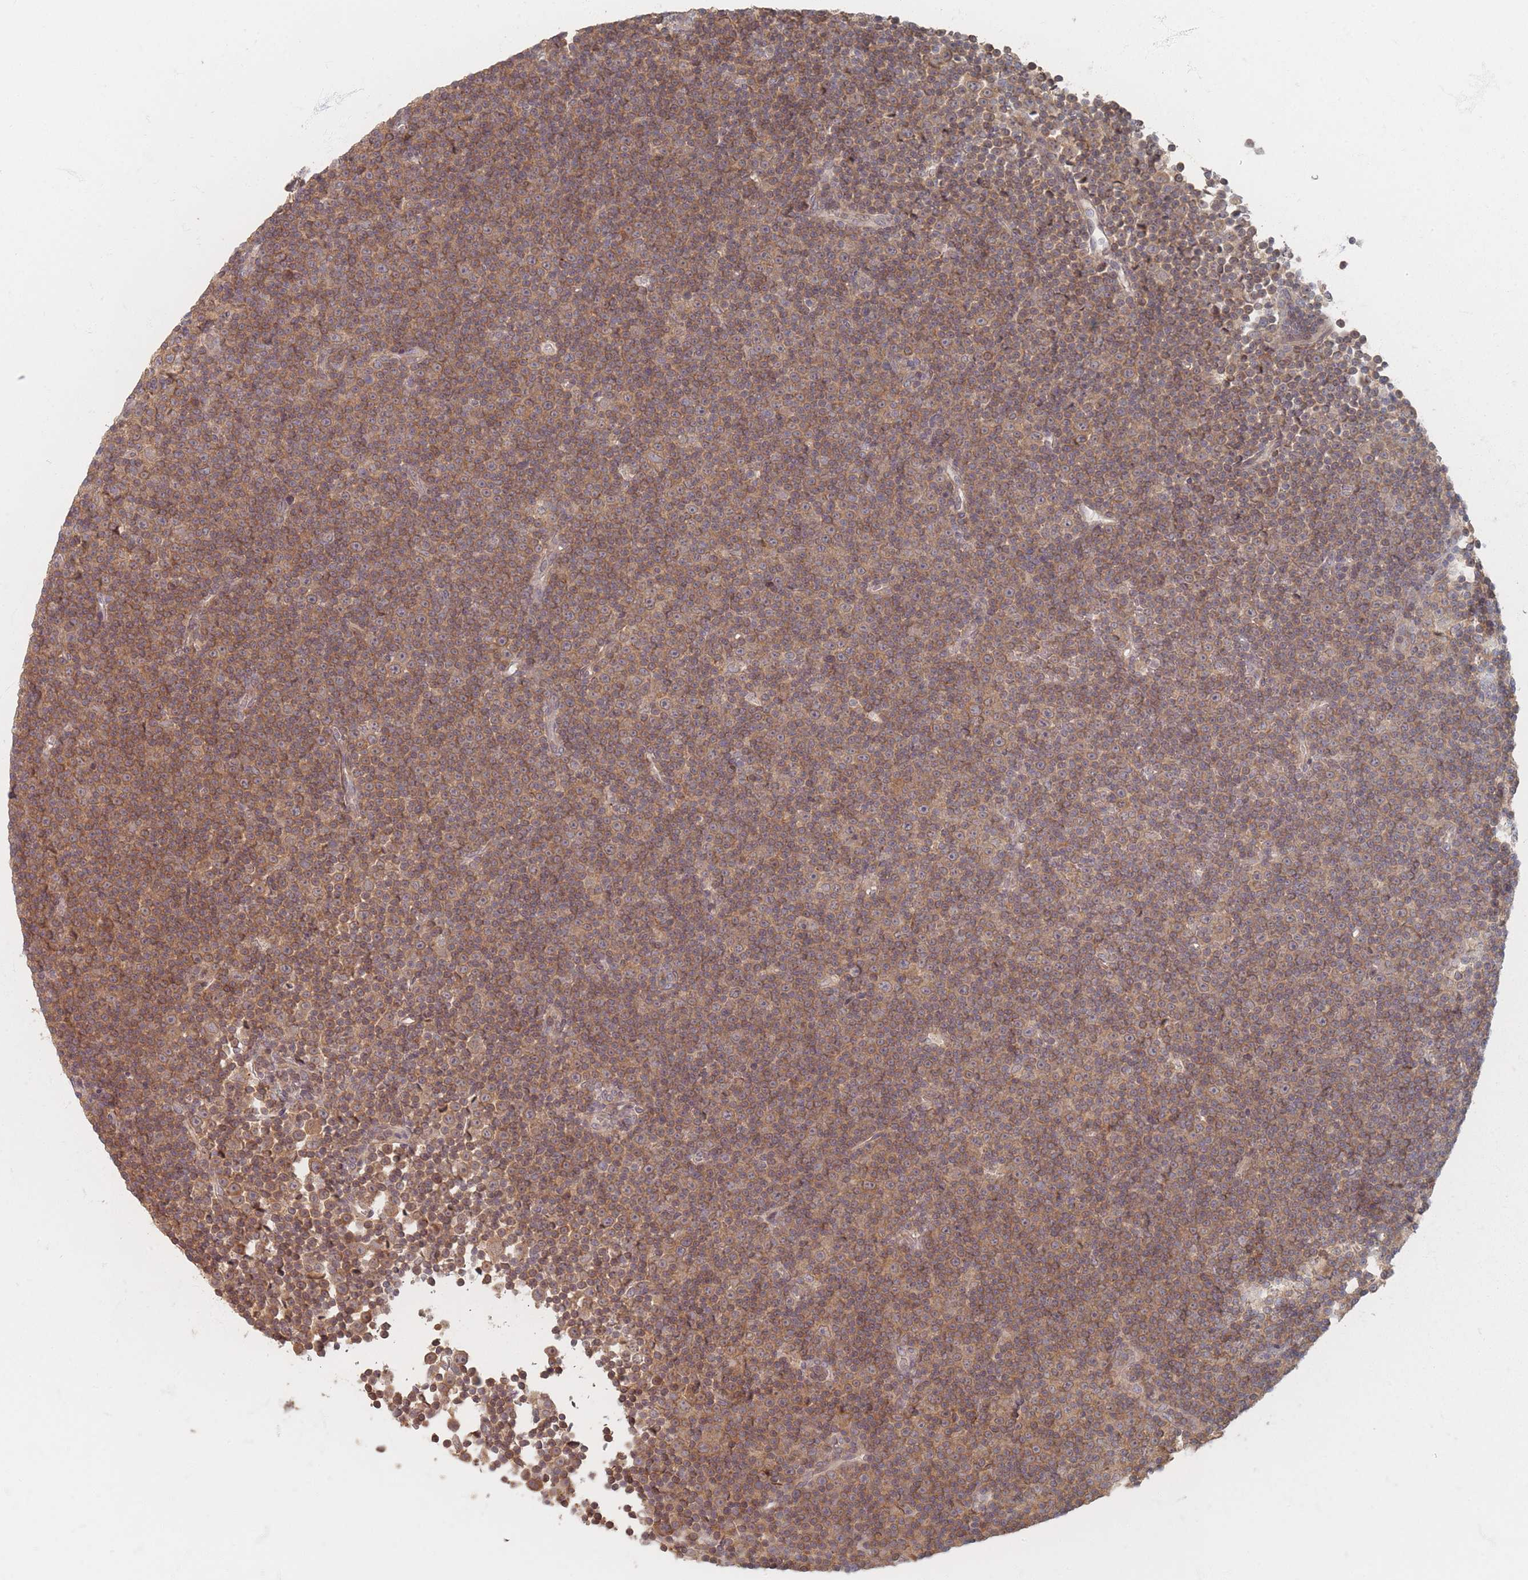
{"staining": {"intensity": "moderate", "quantity": ">75%", "location": "cytoplasmic/membranous"}, "tissue": "lymphoma", "cell_type": "Tumor cells", "image_type": "cancer", "snomed": [{"axis": "morphology", "description": "Malignant lymphoma, non-Hodgkin's type, Low grade"}, {"axis": "topography", "description": "Lymph node"}], "caption": "Low-grade malignant lymphoma, non-Hodgkin's type tissue reveals moderate cytoplasmic/membranous staining in approximately >75% of tumor cells", "gene": "GLE1", "patient": {"sex": "female", "age": 67}}